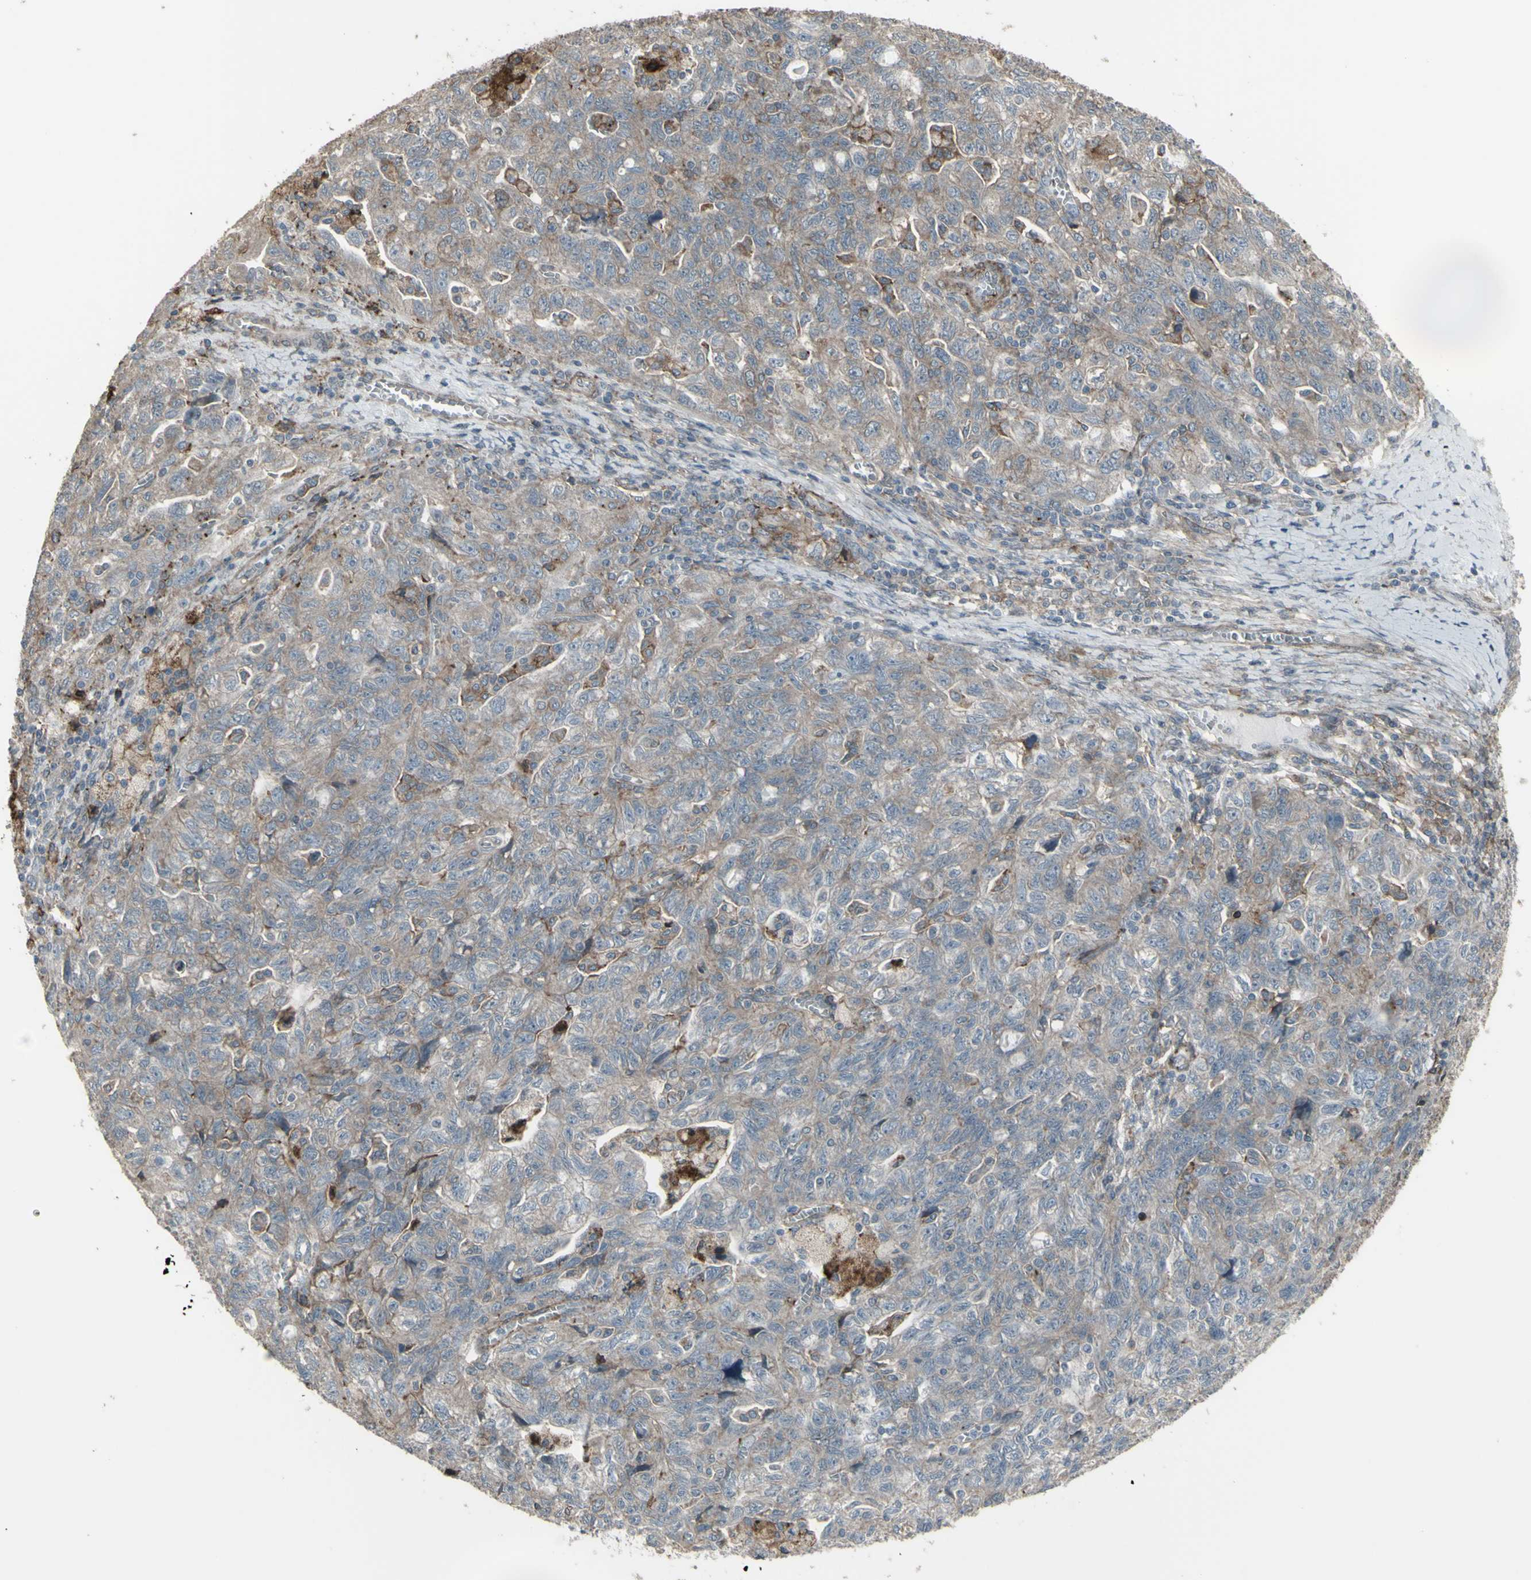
{"staining": {"intensity": "weak", "quantity": ">75%", "location": "cytoplasmic/membranous"}, "tissue": "ovarian cancer", "cell_type": "Tumor cells", "image_type": "cancer", "snomed": [{"axis": "morphology", "description": "Carcinoma, NOS"}, {"axis": "morphology", "description": "Cystadenocarcinoma, serous, NOS"}, {"axis": "topography", "description": "Ovary"}], "caption": "The immunohistochemical stain labels weak cytoplasmic/membranous positivity in tumor cells of ovarian cancer (carcinoma) tissue.", "gene": "SMO", "patient": {"sex": "female", "age": 69}}